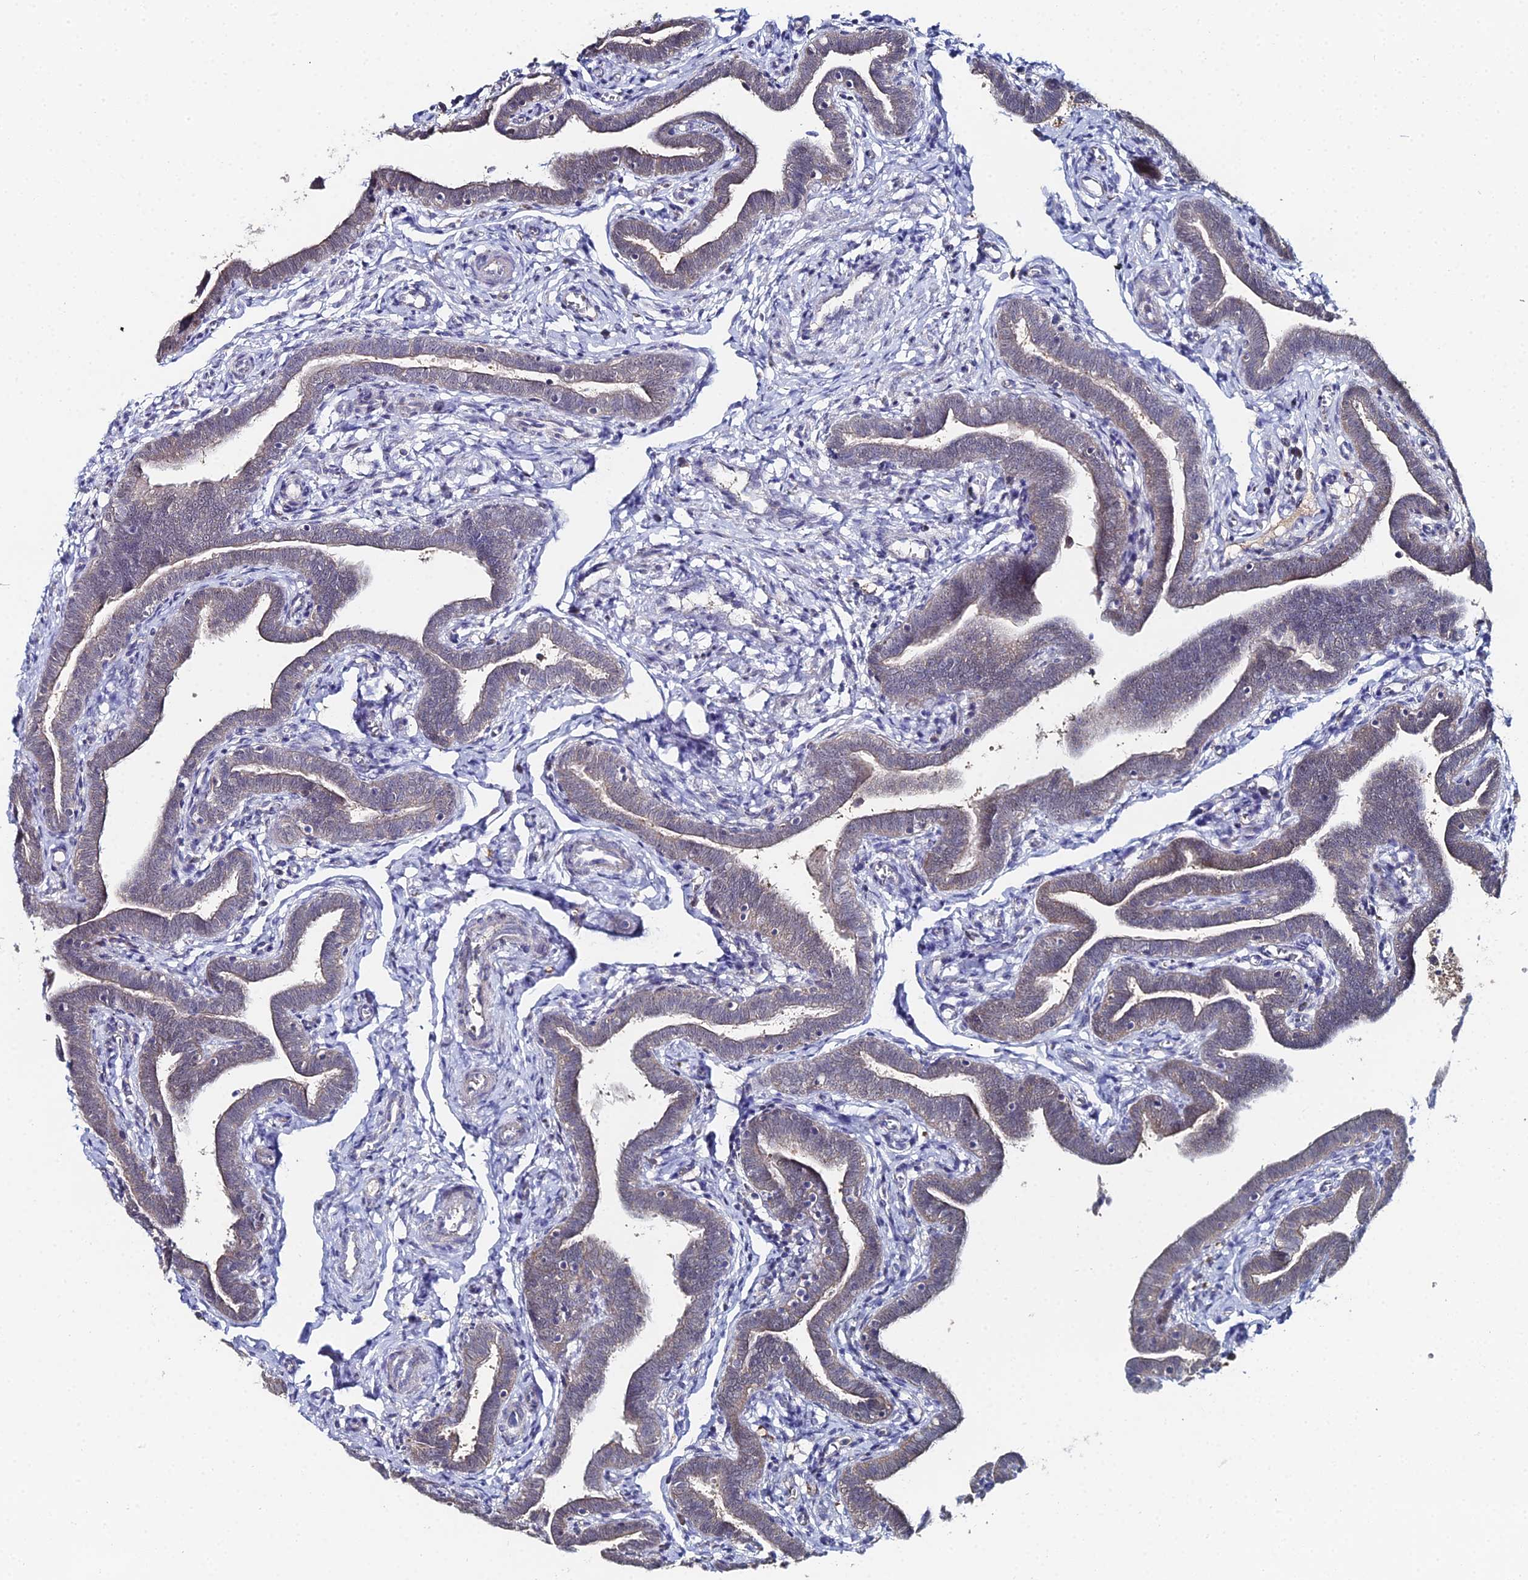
{"staining": {"intensity": "weak", "quantity": "25%-75%", "location": "cytoplasmic/membranous,nuclear"}, "tissue": "fallopian tube", "cell_type": "Glandular cells", "image_type": "normal", "snomed": [{"axis": "morphology", "description": "Normal tissue, NOS"}, {"axis": "topography", "description": "Fallopian tube"}], "caption": "The histopathology image demonstrates staining of benign fallopian tube, revealing weak cytoplasmic/membranous,nuclear protein staining (brown color) within glandular cells. (brown staining indicates protein expression, while blue staining denotes nuclei).", "gene": "THAP4", "patient": {"sex": "female", "age": 36}}